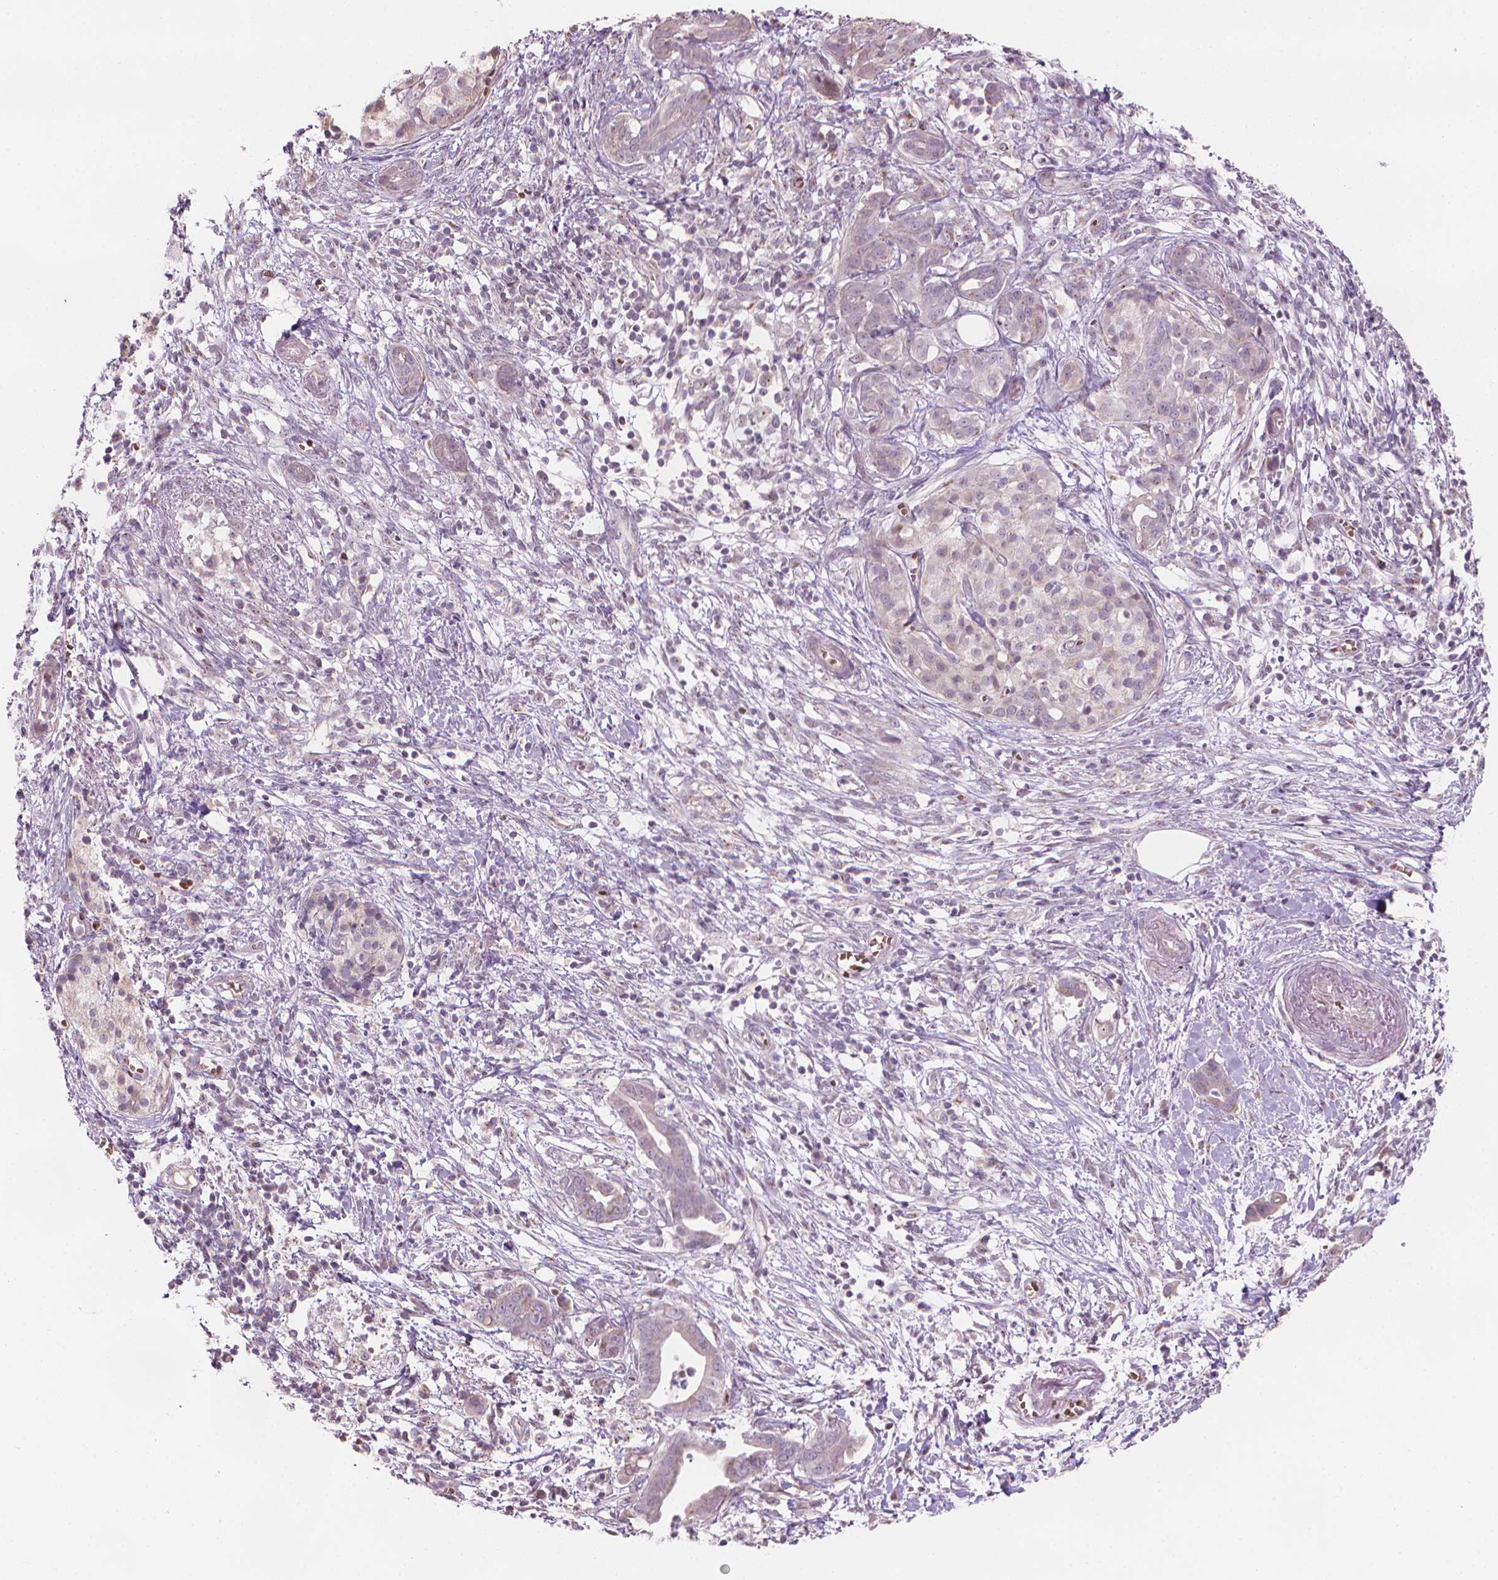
{"staining": {"intensity": "negative", "quantity": "none", "location": "none"}, "tissue": "pancreatic cancer", "cell_type": "Tumor cells", "image_type": "cancer", "snomed": [{"axis": "morphology", "description": "Adenocarcinoma, NOS"}, {"axis": "topography", "description": "Pancreas"}], "caption": "This is an IHC histopathology image of pancreatic adenocarcinoma. There is no positivity in tumor cells.", "gene": "IFFO1", "patient": {"sex": "male", "age": 61}}